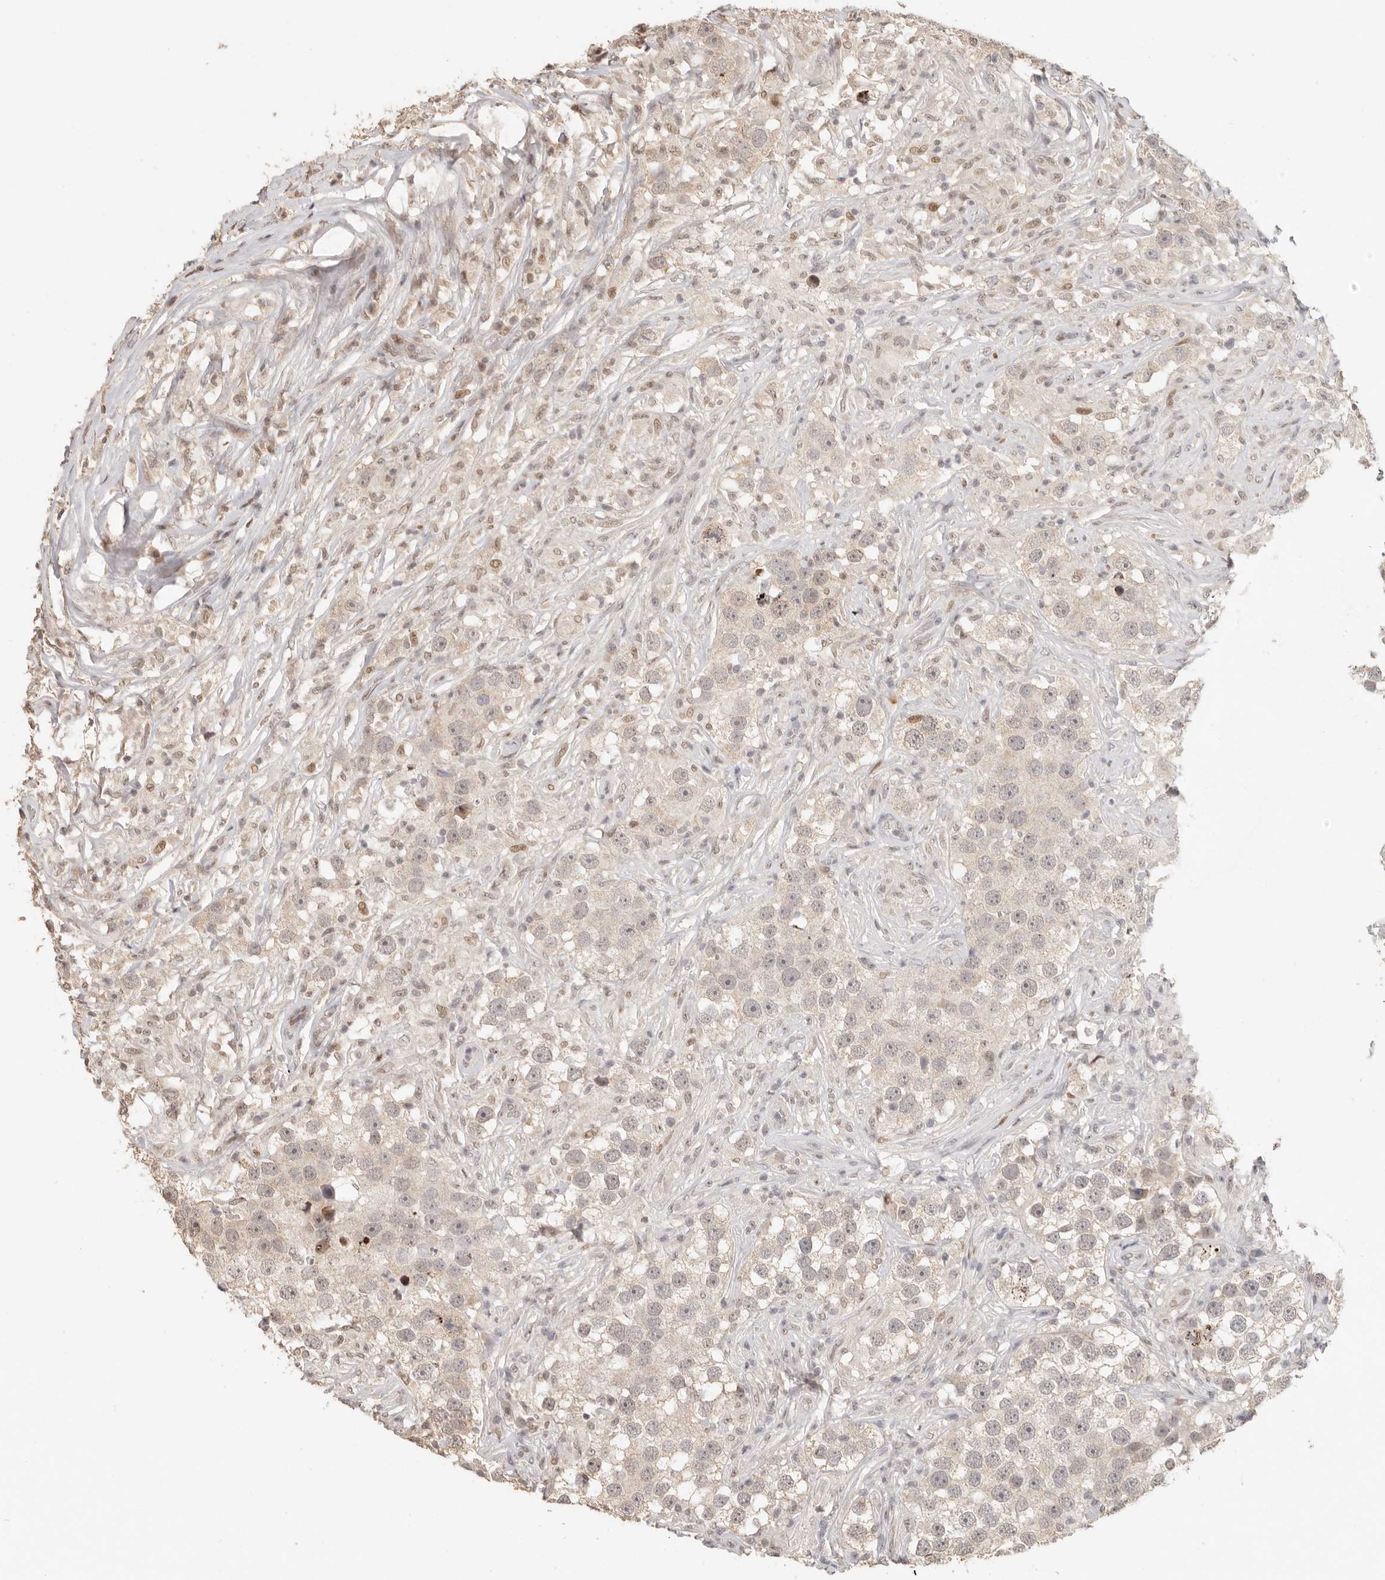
{"staining": {"intensity": "negative", "quantity": "none", "location": "none"}, "tissue": "testis cancer", "cell_type": "Tumor cells", "image_type": "cancer", "snomed": [{"axis": "morphology", "description": "Seminoma, NOS"}, {"axis": "topography", "description": "Testis"}], "caption": "Tumor cells show no significant protein staining in testis cancer.", "gene": "GPBP1L1", "patient": {"sex": "male", "age": 49}}